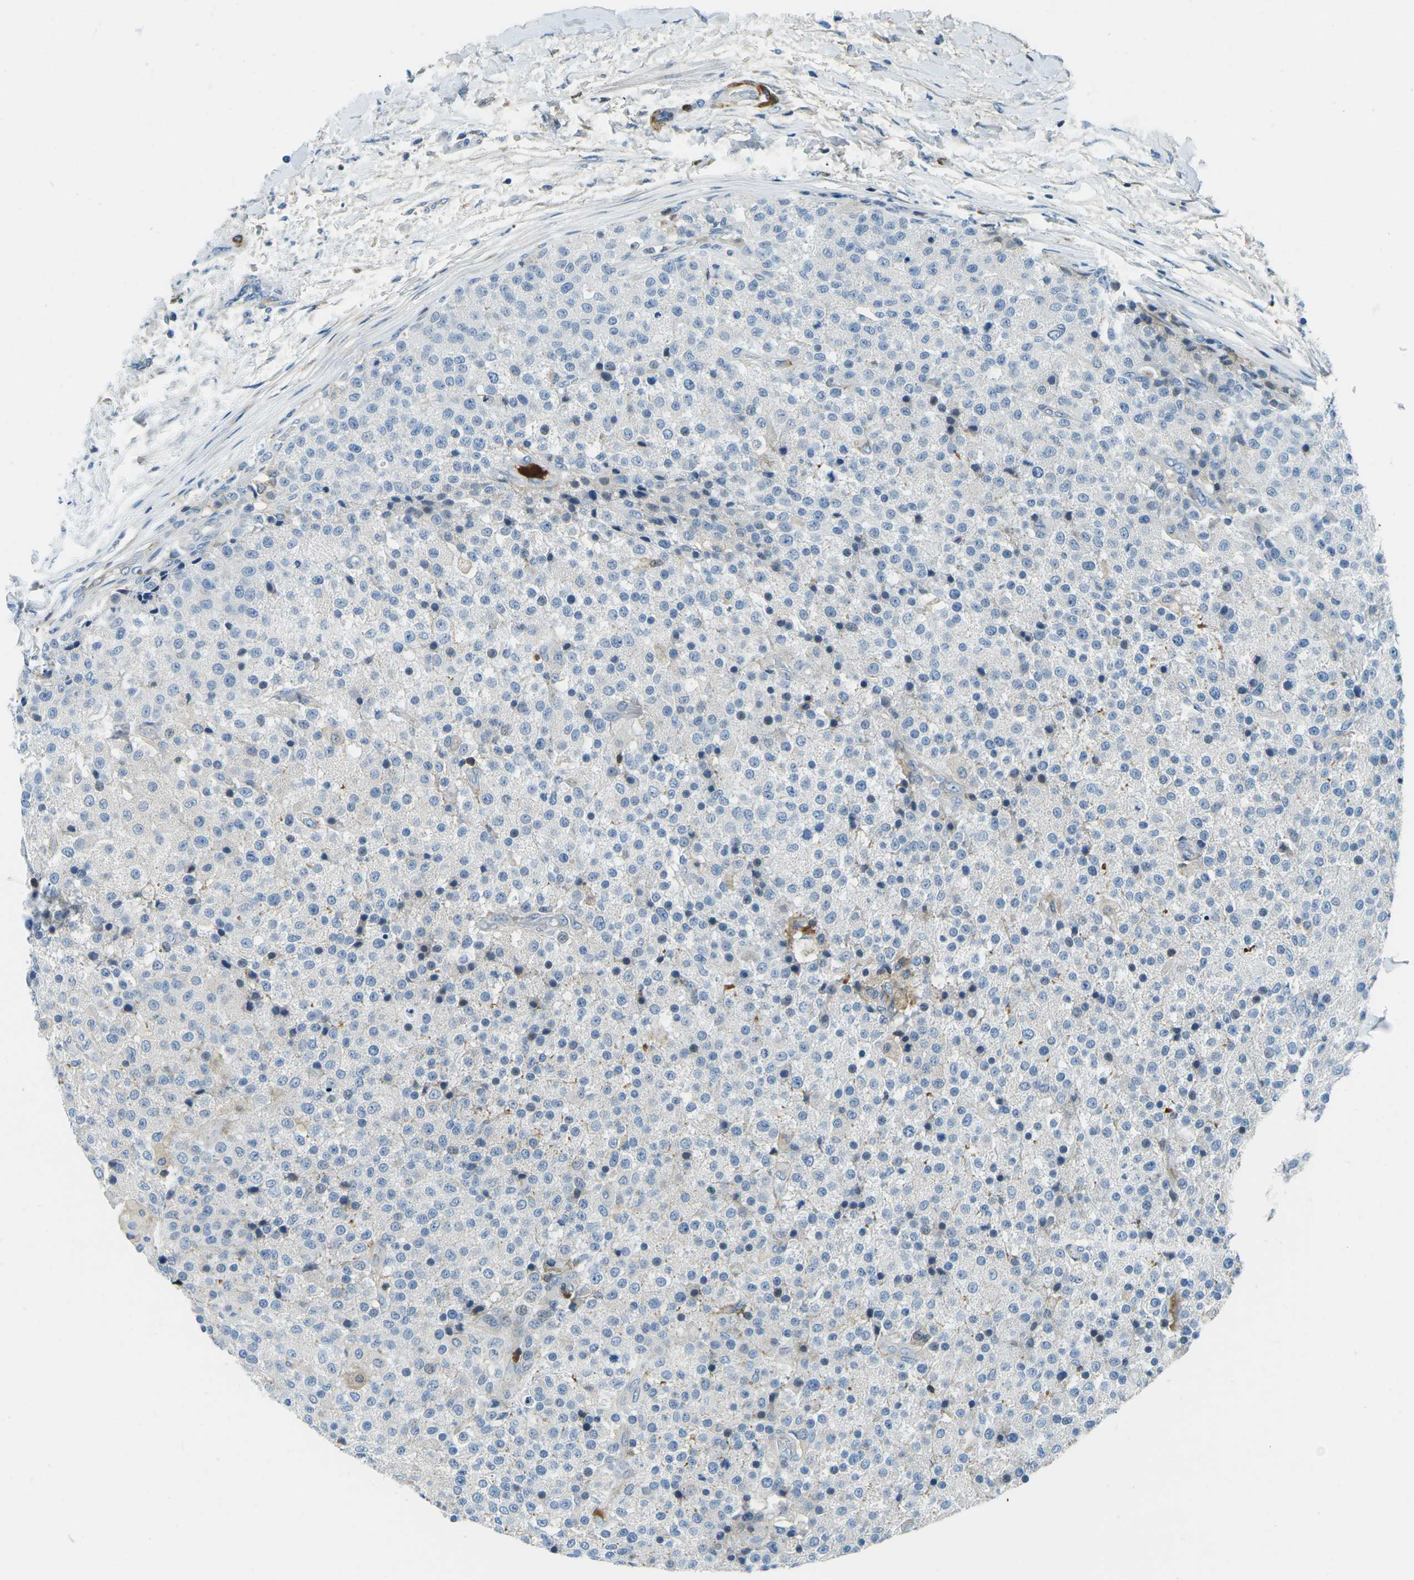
{"staining": {"intensity": "negative", "quantity": "none", "location": "none"}, "tissue": "testis cancer", "cell_type": "Tumor cells", "image_type": "cancer", "snomed": [{"axis": "morphology", "description": "Seminoma, NOS"}, {"axis": "topography", "description": "Testis"}], "caption": "Testis cancer (seminoma) stained for a protein using immunohistochemistry (IHC) shows no positivity tumor cells.", "gene": "CFB", "patient": {"sex": "male", "age": 59}}